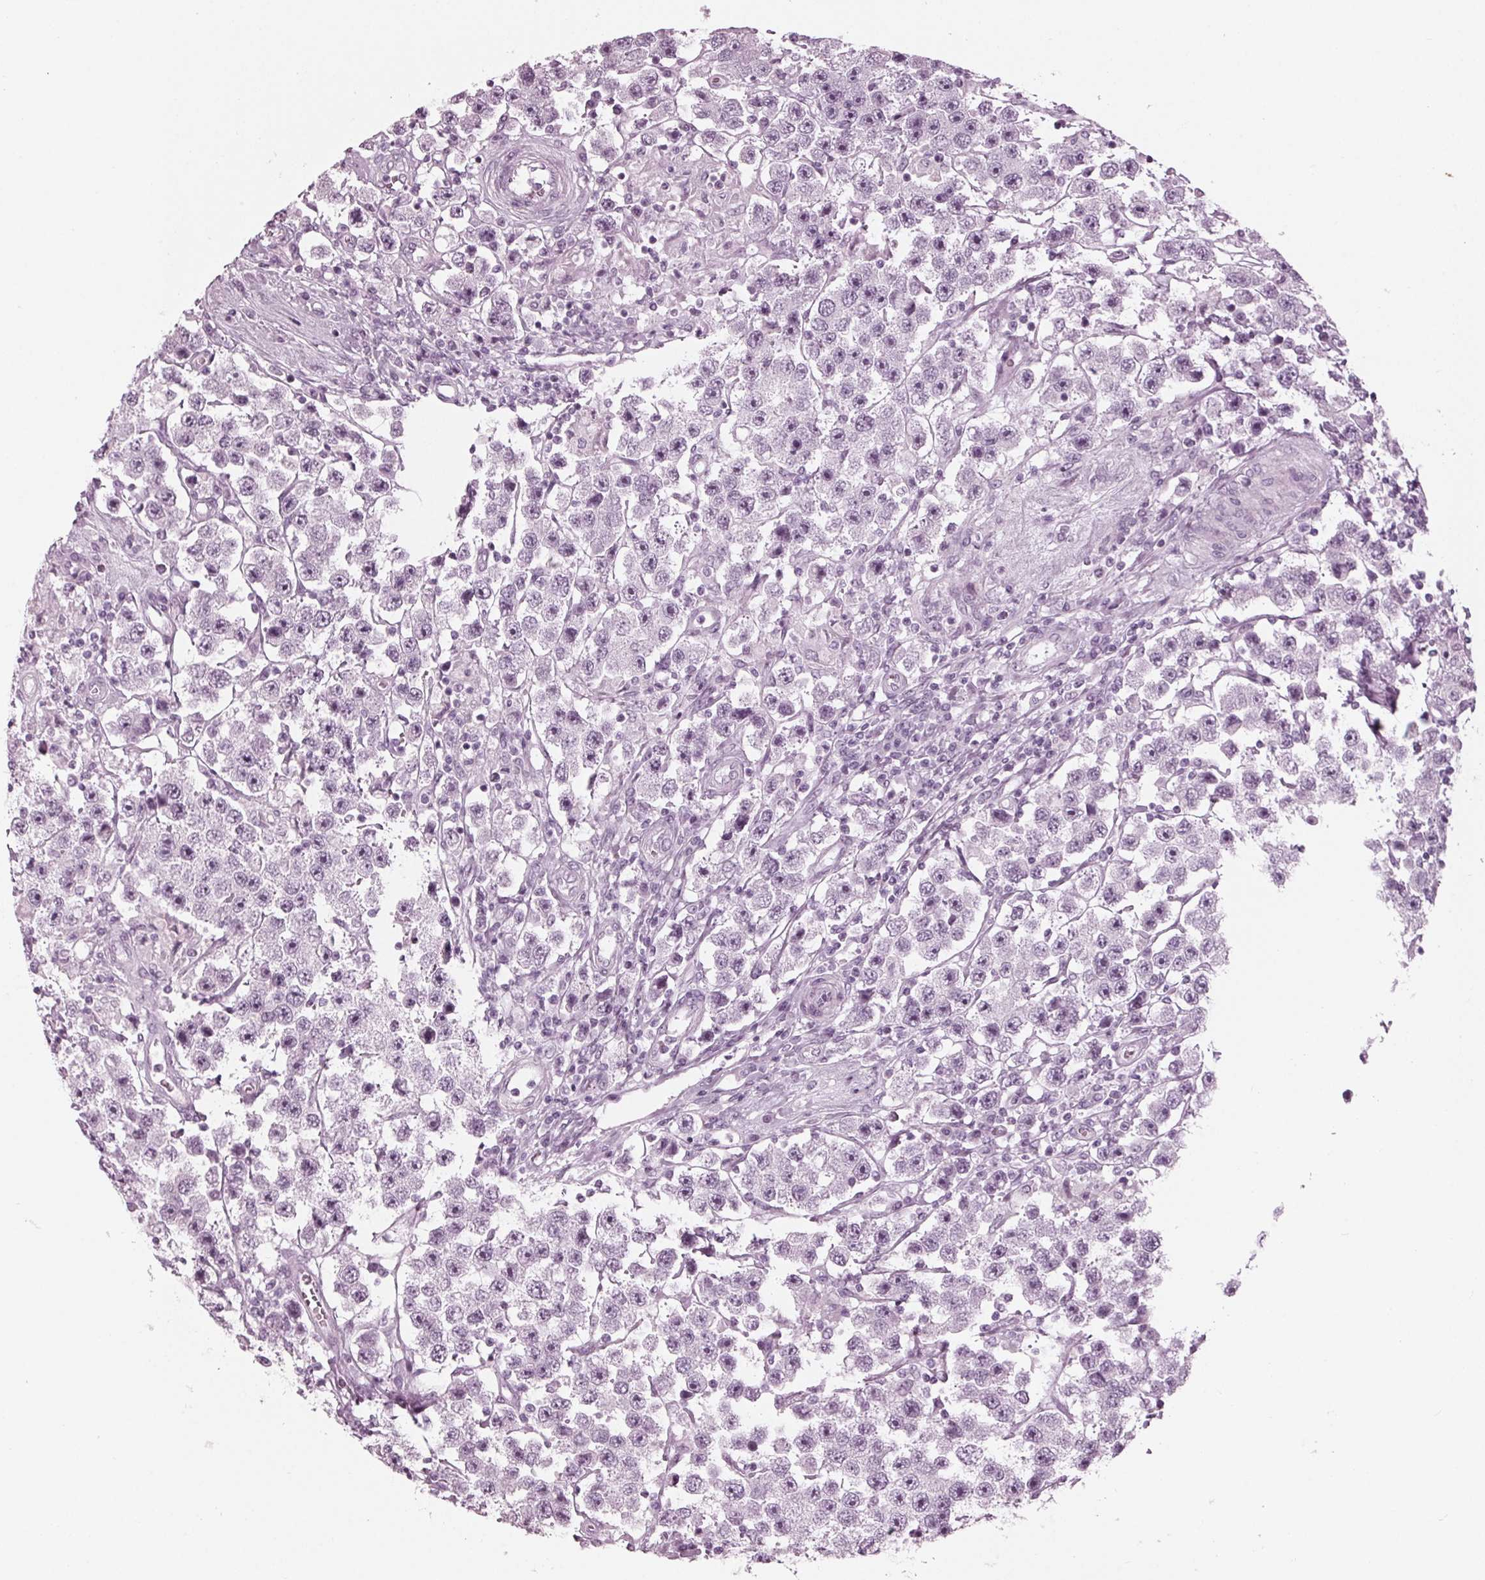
{"staining": {"intensity": "negative", "quantity": "none", "location": "none"}, "tissue": "testis cancer", "cell_type": "Tumor cells", "image_type": "cancer", "snomed": [{"axis": "morphology", "description": "Seminoma, NOS"}, {"axis": "topography", "description": "Testis"}], "caption": "Histopathology image shows no significant protein staining in tumor cells of testis cancer (seminoma). (IHC, brightfield microscopy, high magnification).", "gene": "KRT28", "patient": {"sex": "male", "age": 45}}